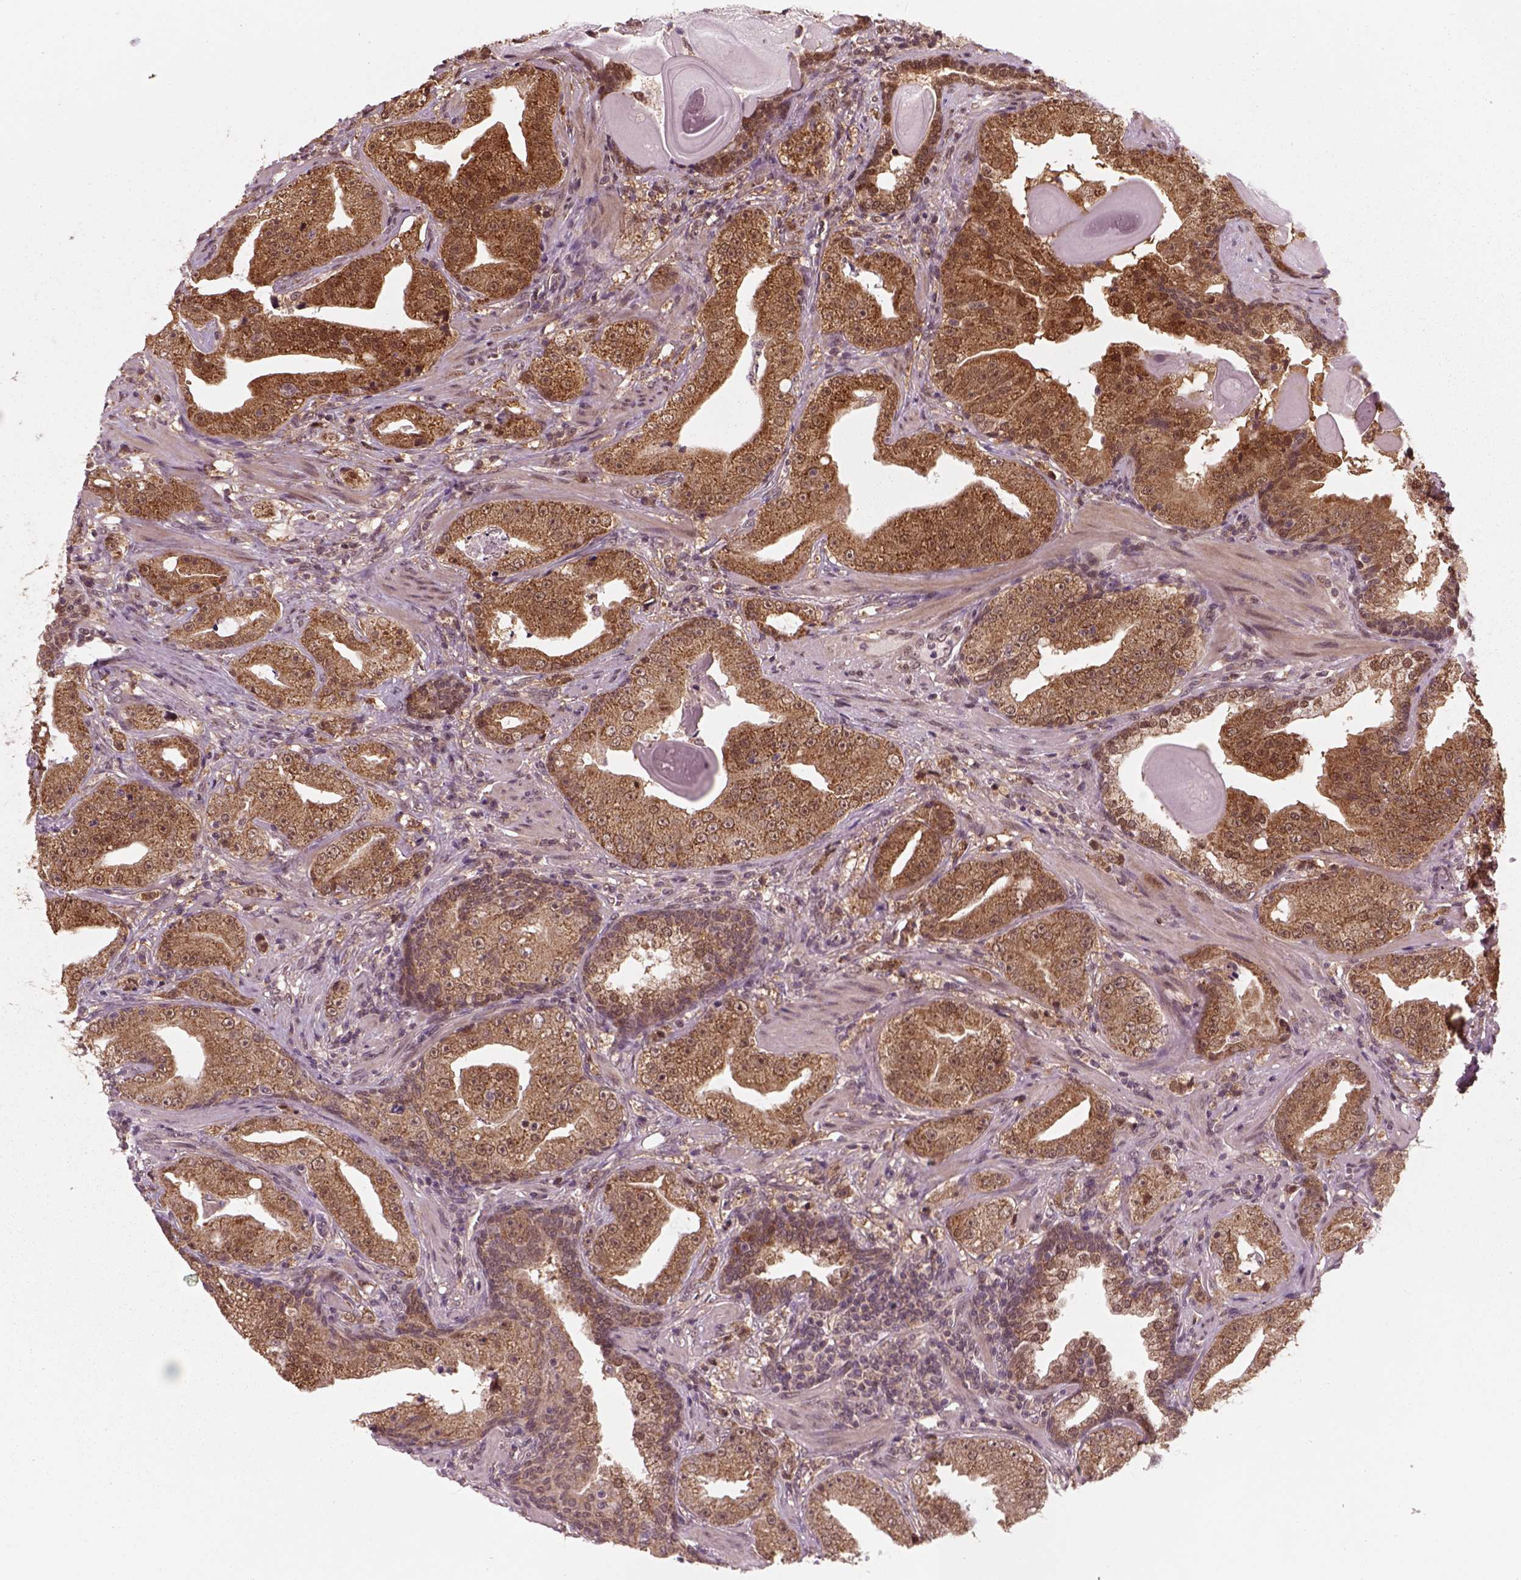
{"staining": {"intensity": "moderate", "quantity": ">75%", "location": "cytoplasmic/membranous,nuclear"}, "tissue": "prostate cancer", "cell_type": "Tumor cells", "image_type": "cancer", "snomed": [{"axis": "morphology", "description": "Adenocarcinoma, Low grade"}, {"axis": "topography", "description": "Prostate"}], "caption": "A micrograph of human prostate cancer (adenocarcinoma (low-grade)) stained for a protein exhibits moderate cytoplasmic/membranous and nuclear brown staining in tumor cells.", "gene": "NUDT9", "patient": {"sex": "male", "age": 62}}